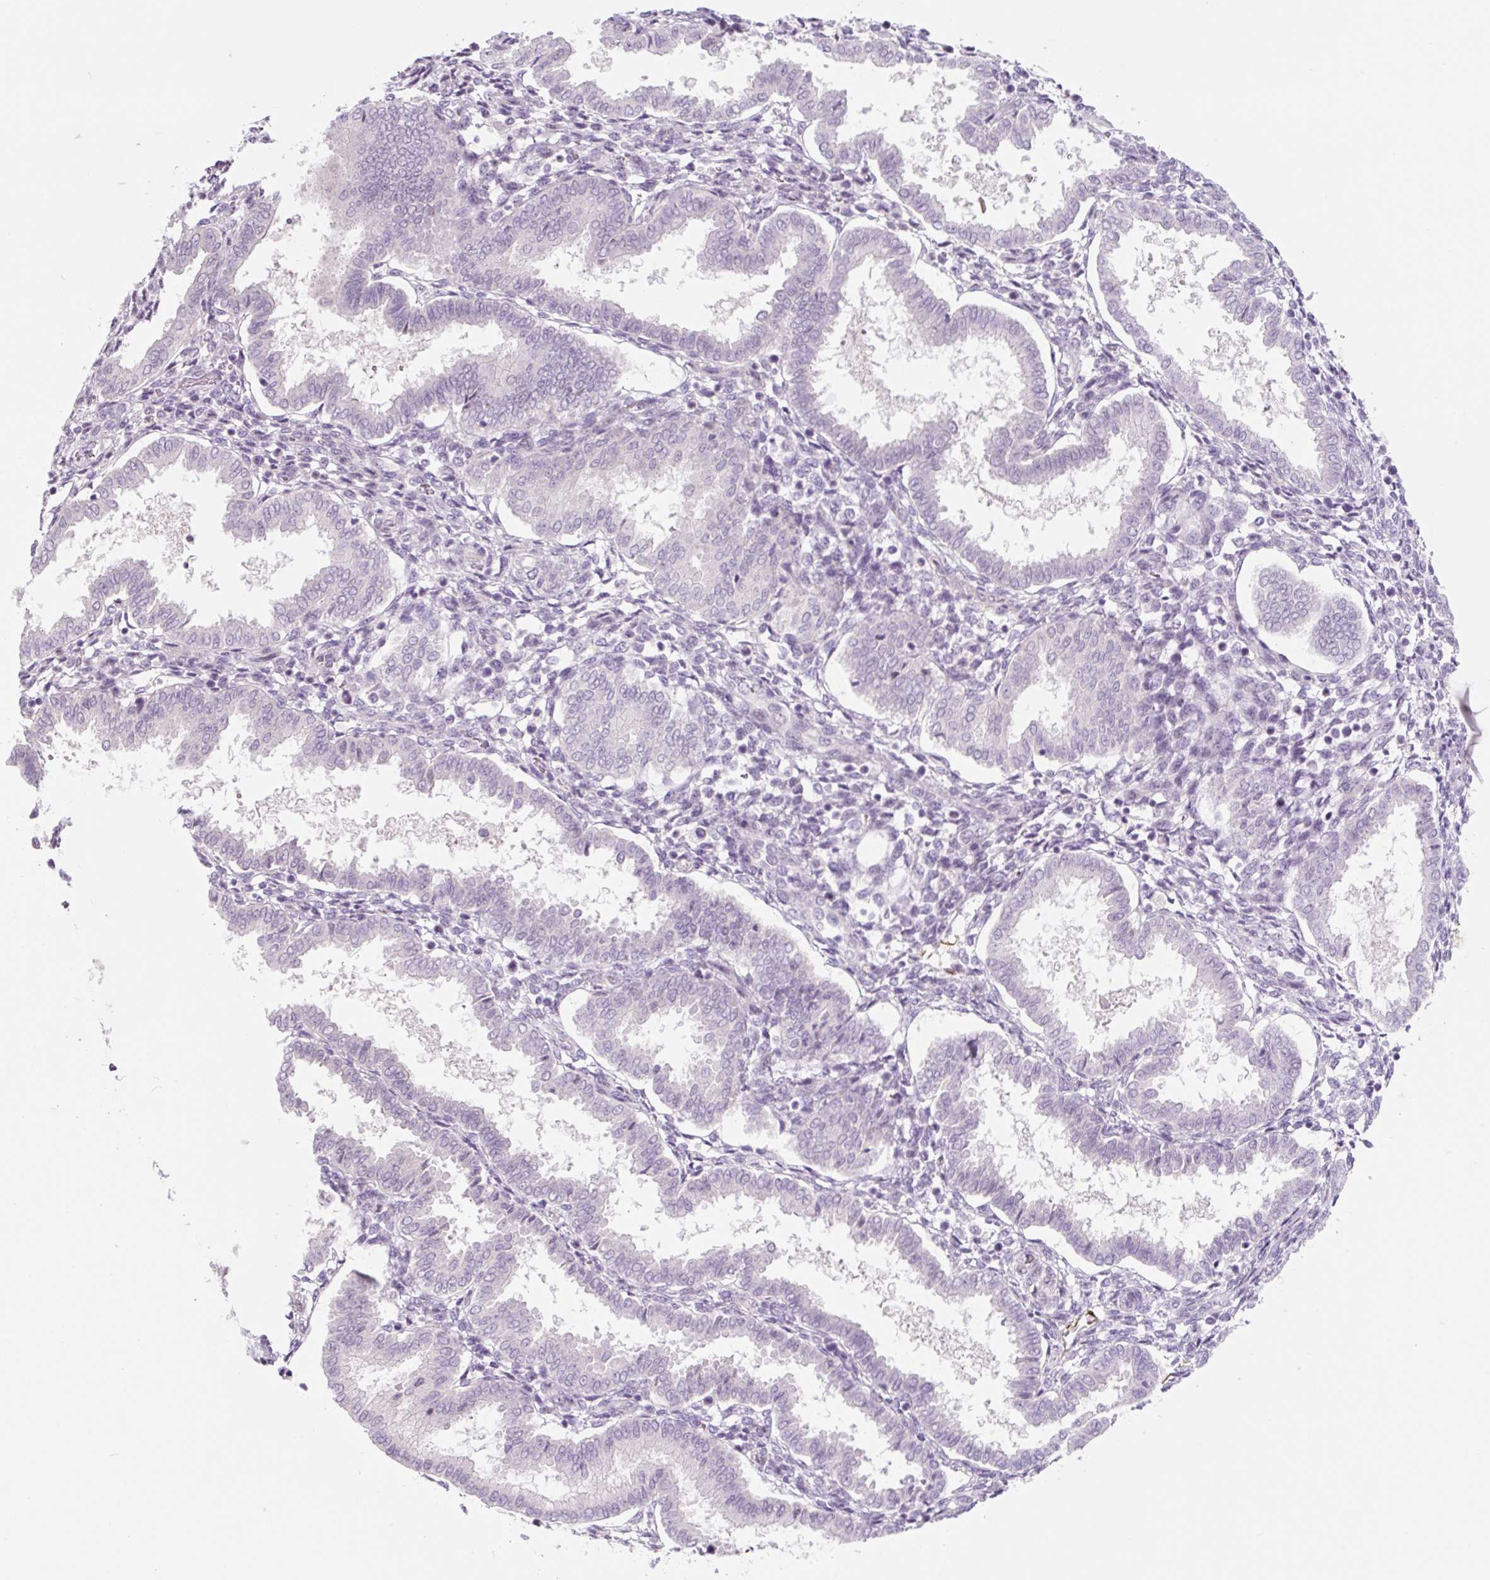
{"staining": {"intensity": "negative", "quantity": "none", "location": "none"}, "tissue": "endometrium", "cell_type": "Cells in endometrial stroma", "image_type": "normal", "snomed": [{"axis": "morphology", "description": "Normal tissue, NOS"}, {"axis": "topography", "description": "Endometrium"}], "caption": "Immunohistochemical staining of benign endometrium reveals no significant staining in cells in endometrial stroma. (Stains: DAB immunohistochemistry (IHC) with hematoxylin counter stain, Microscopy: brightfield microscopy at high magnification).", "gene": "CCL25", "patient": {"sex": "female", "age": 24}}